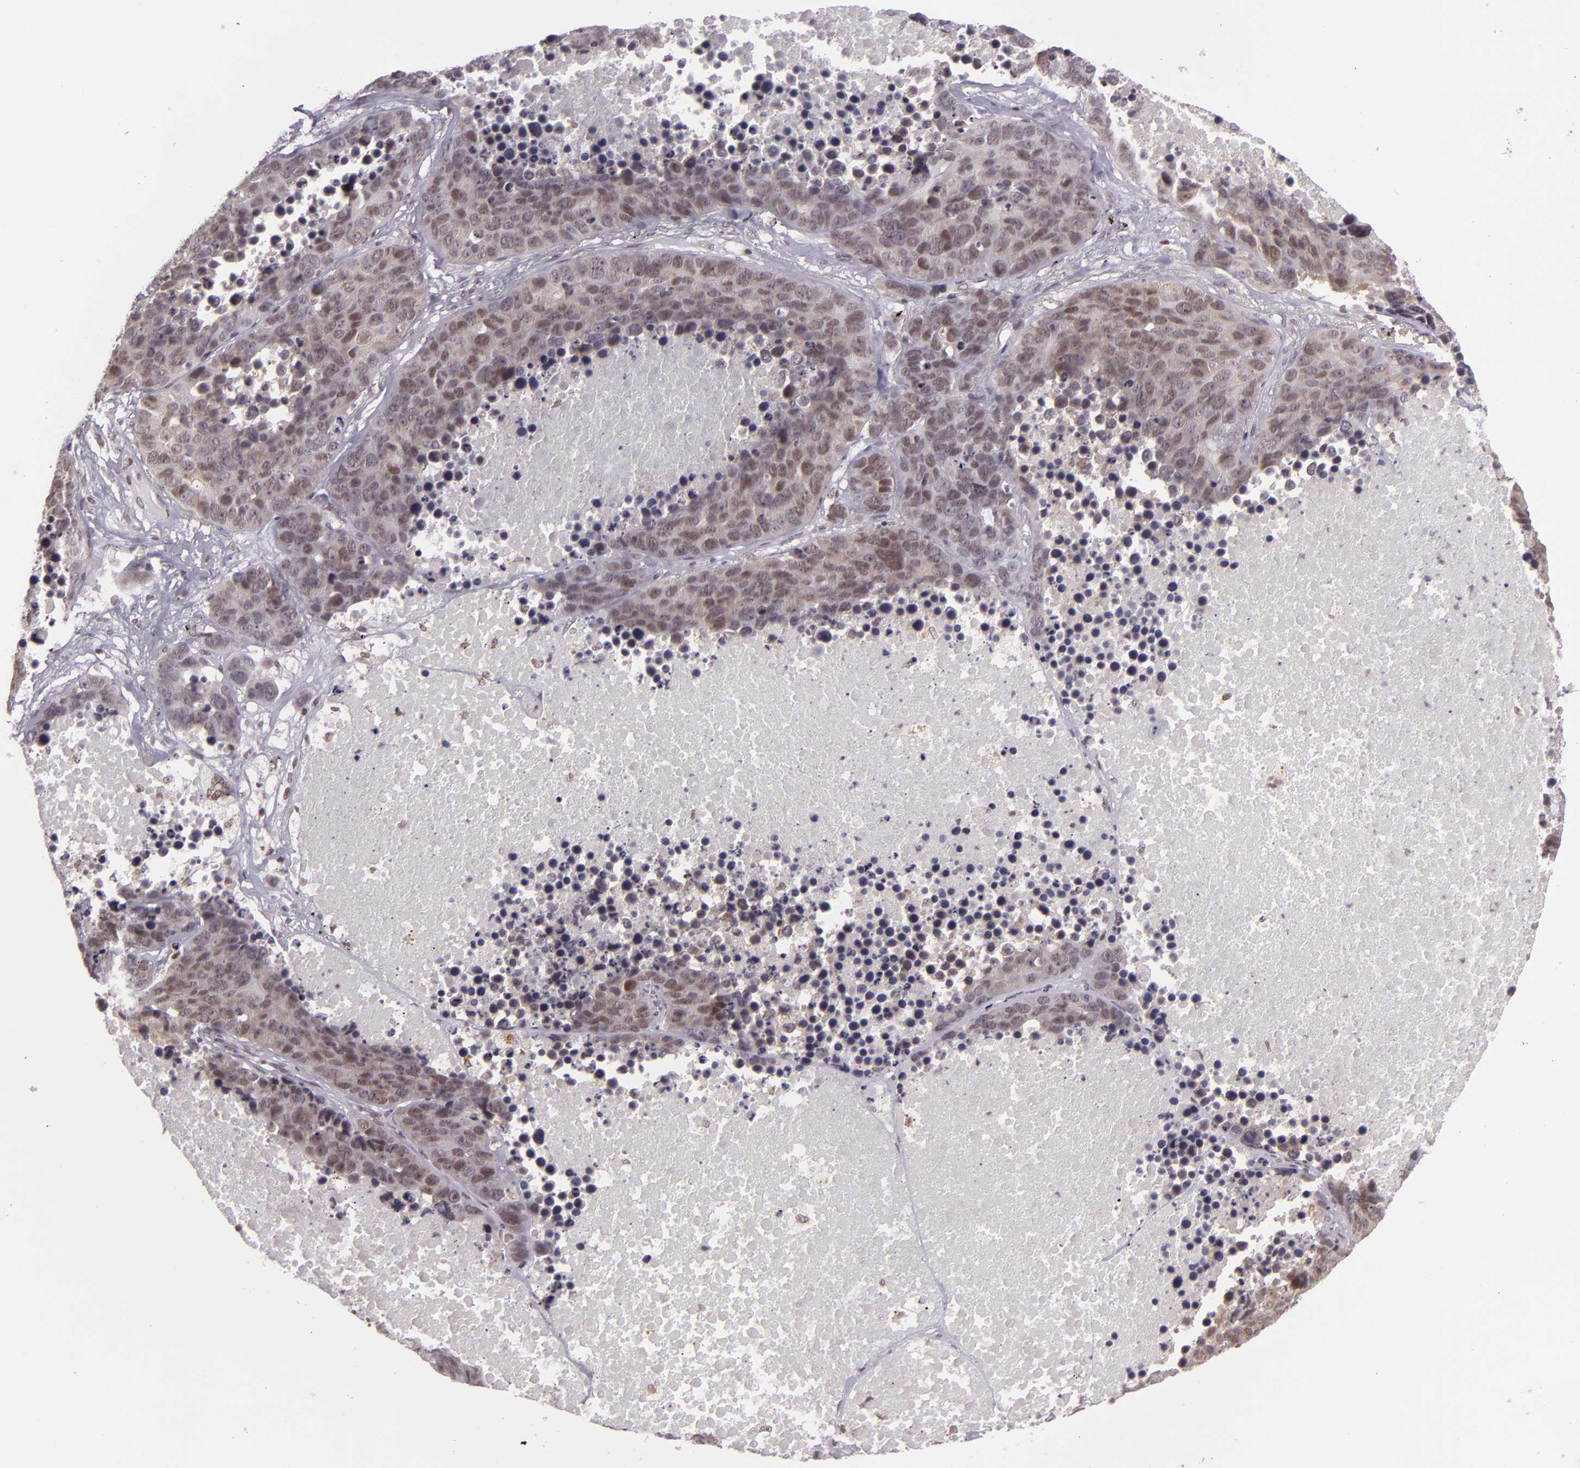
{"staining": {"intensity": "weak", "quantity": ">75%", "location": "cytoplasmic/membranous,nuclear"}, "tissue": "lung cancer", "cell_type": "Tumor cells", "image_type": "cancer", "snomed": [{"axis": "morphology", "description": "Carcinoid, malignant, NOS"}, {"axis": "topography", "description": "Lung"}], "caption": "Lung carcinoid (malignant) stained for a protein (brown) demonstrates weak cytoplasmic/membranous and nuclear positive expression in approximately >75% of tumor cells.", "gene": "ZFX", "patient": {"sex": "male", "age": 60}}